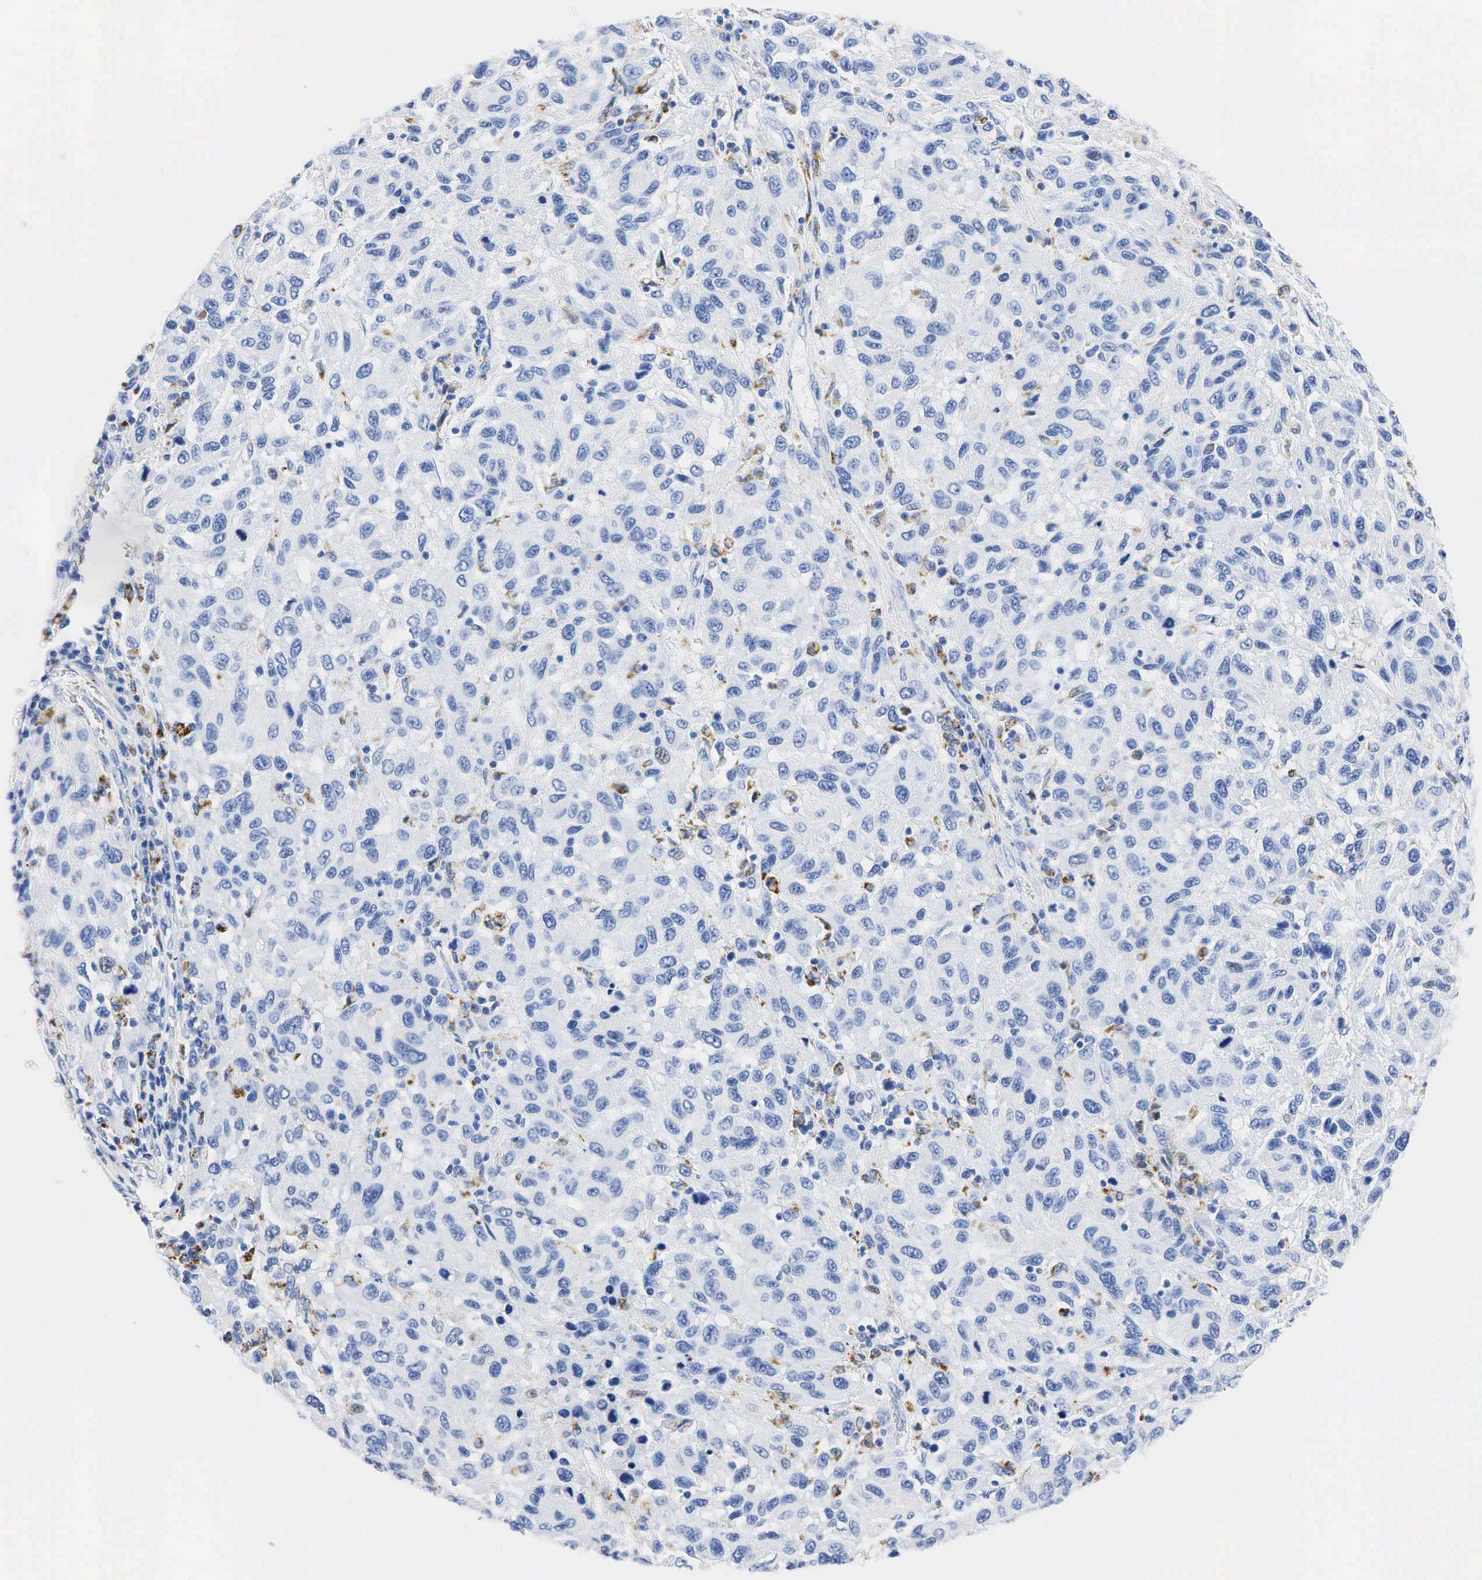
{"staining": {"intensity": "negative", "quantity": "none", "location": "none"}, "tissue": "melanoma", "cell_type": "Tumor cells", "image_type": "cancer", "snomed": [{"axis": "morphology", "description": "Malignant melanoma, NOS"}, {"axis": "topography", "description": "Skin"}], "caption": "The immunohistochemistry (IHC) micrograph has no significant expression in tumor cells of malignant melanoma tissue.", "gene": "SYP", "patient": {"sex": "female", "age": 77}}